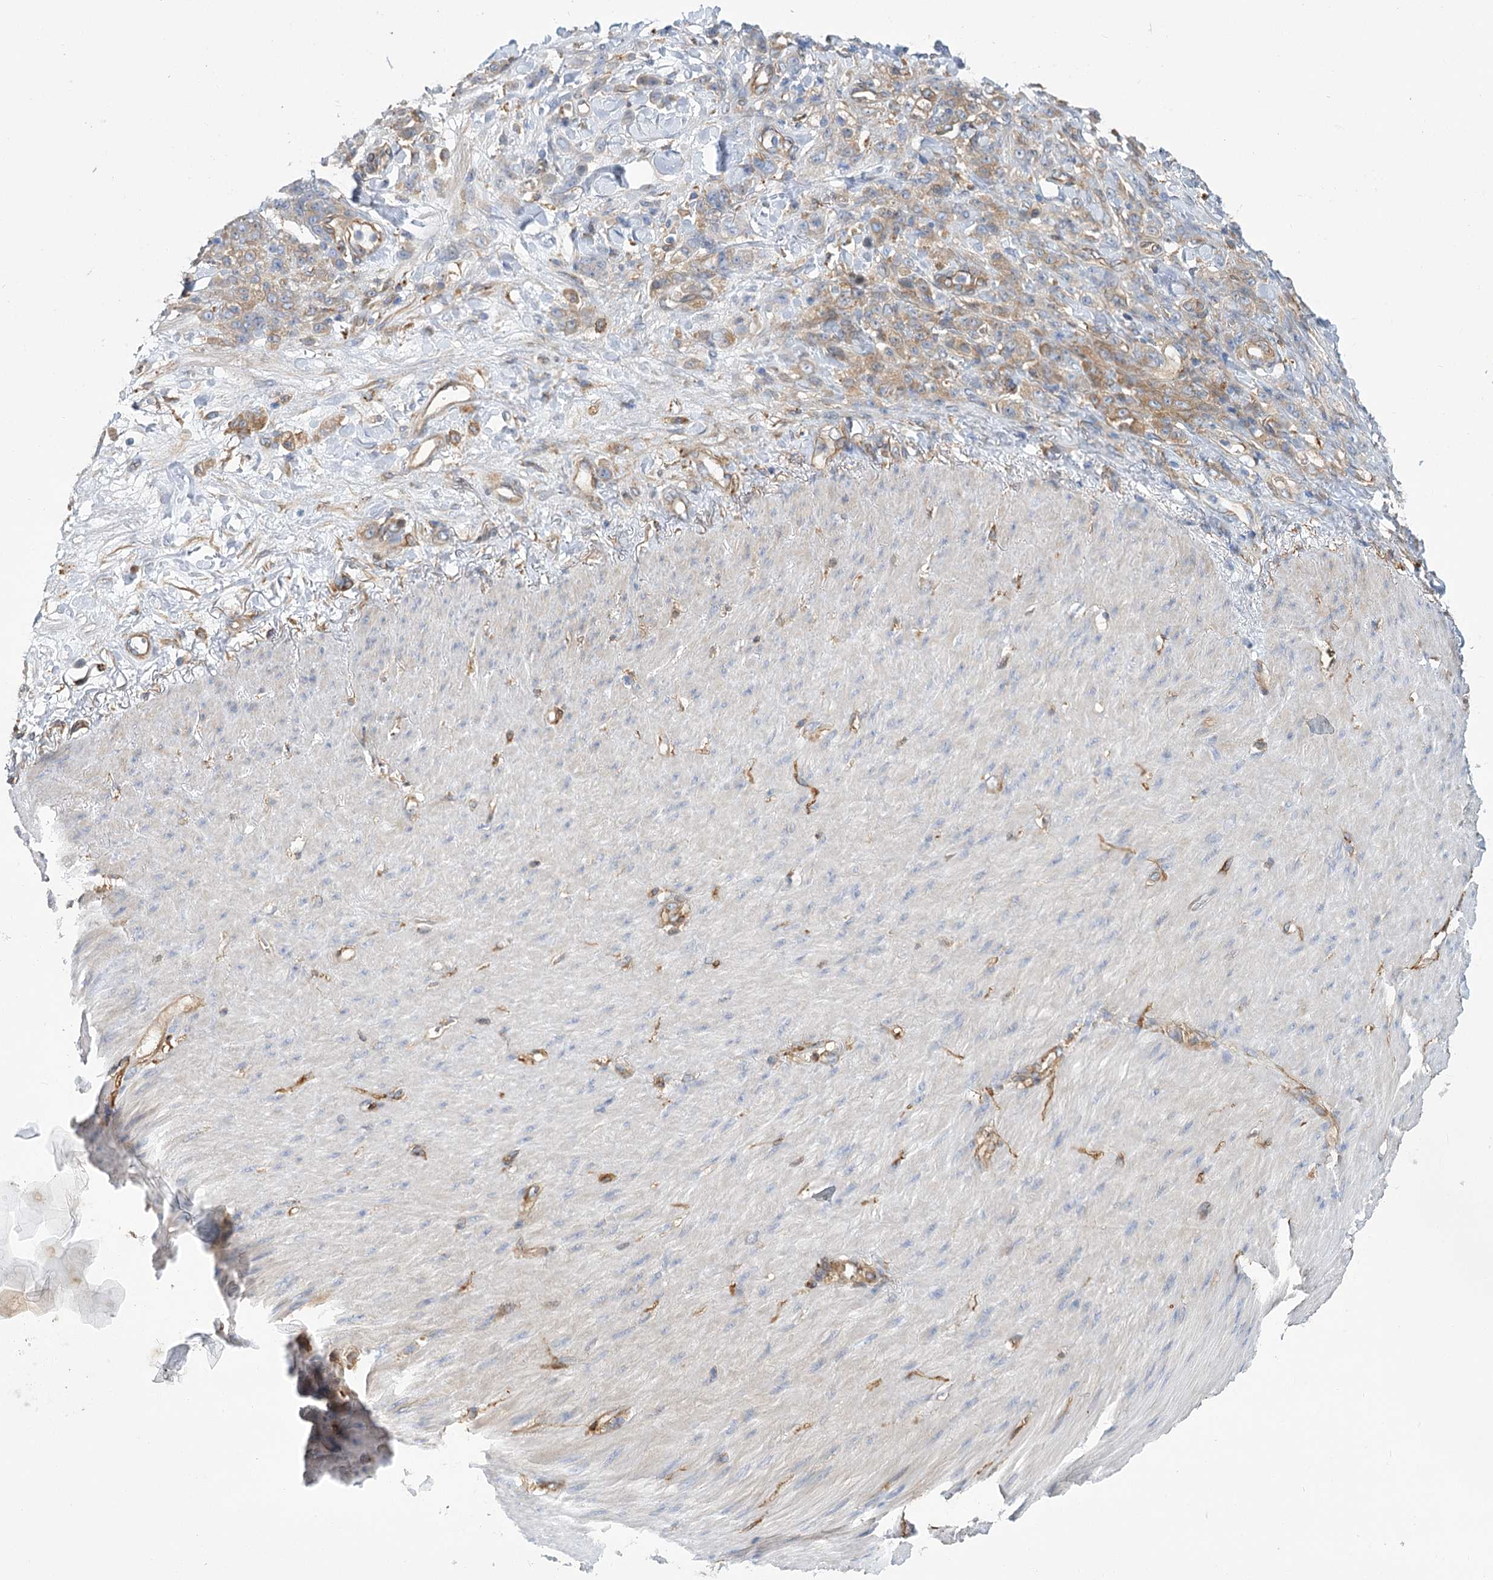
{"staining": {"intensity": "weak", "quantity": "<25%", "location": "cytoplasmic/membranous"}, "tissue": "stomach cancer", "cell_type": "Tumor cells", "image_type": "cancer", "snomed": [{"axis": "morphology", "description": "Normal tissue, NOS"}, {"axis": "morphology", "description": "Adenocarcinoma, NOS"}, {"axis": "topography", "description": "Stomach"}], "caption": "An image of adenocarcinoma (stomach) stained for a protein exhibits no brown staining in tumor cells.", "gene": "GUSB", "patient": {"sex": "male", "age": 82}}